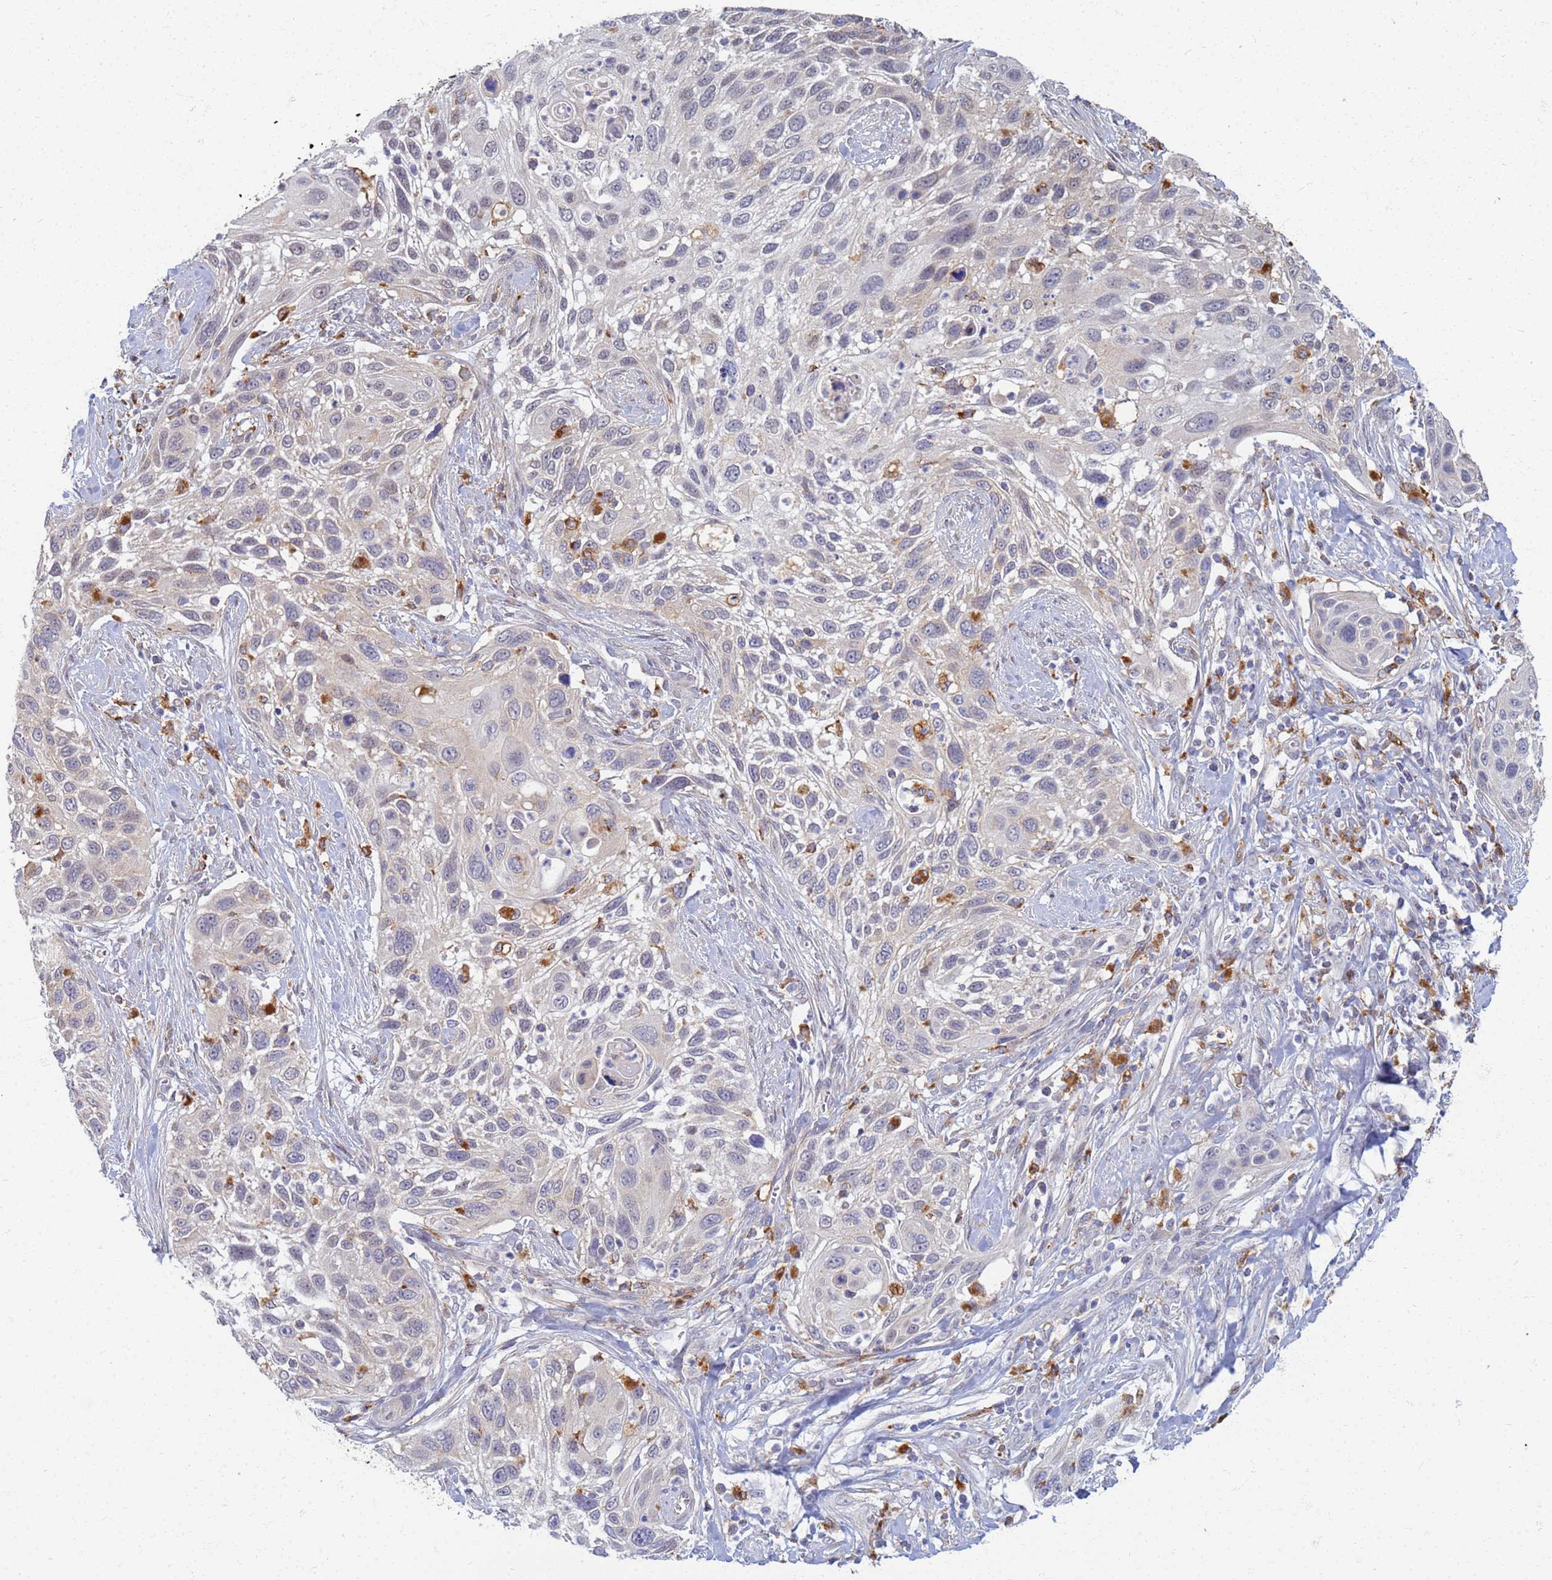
{"staining": {"intensity": "negative", "quantity": "none", "location": "none"}, "tissue": "cervical cancer", "cell_type": "Tumor cells", "image_type": "cancer", "snomed": [{"axis": "morphology", "description": "Squamous cell carcinoma, NOS"}, {"axis": "topography", "description": "Cervix"}], "caption": "Human cervical cancer (squamous cell carcinoma) stained for a protein using immunohistochemistry (IHC) exhibits no expression in tumor cells.", "gene": "ATP6V1E1", "patient": {"sex": "female", "age": 70}}